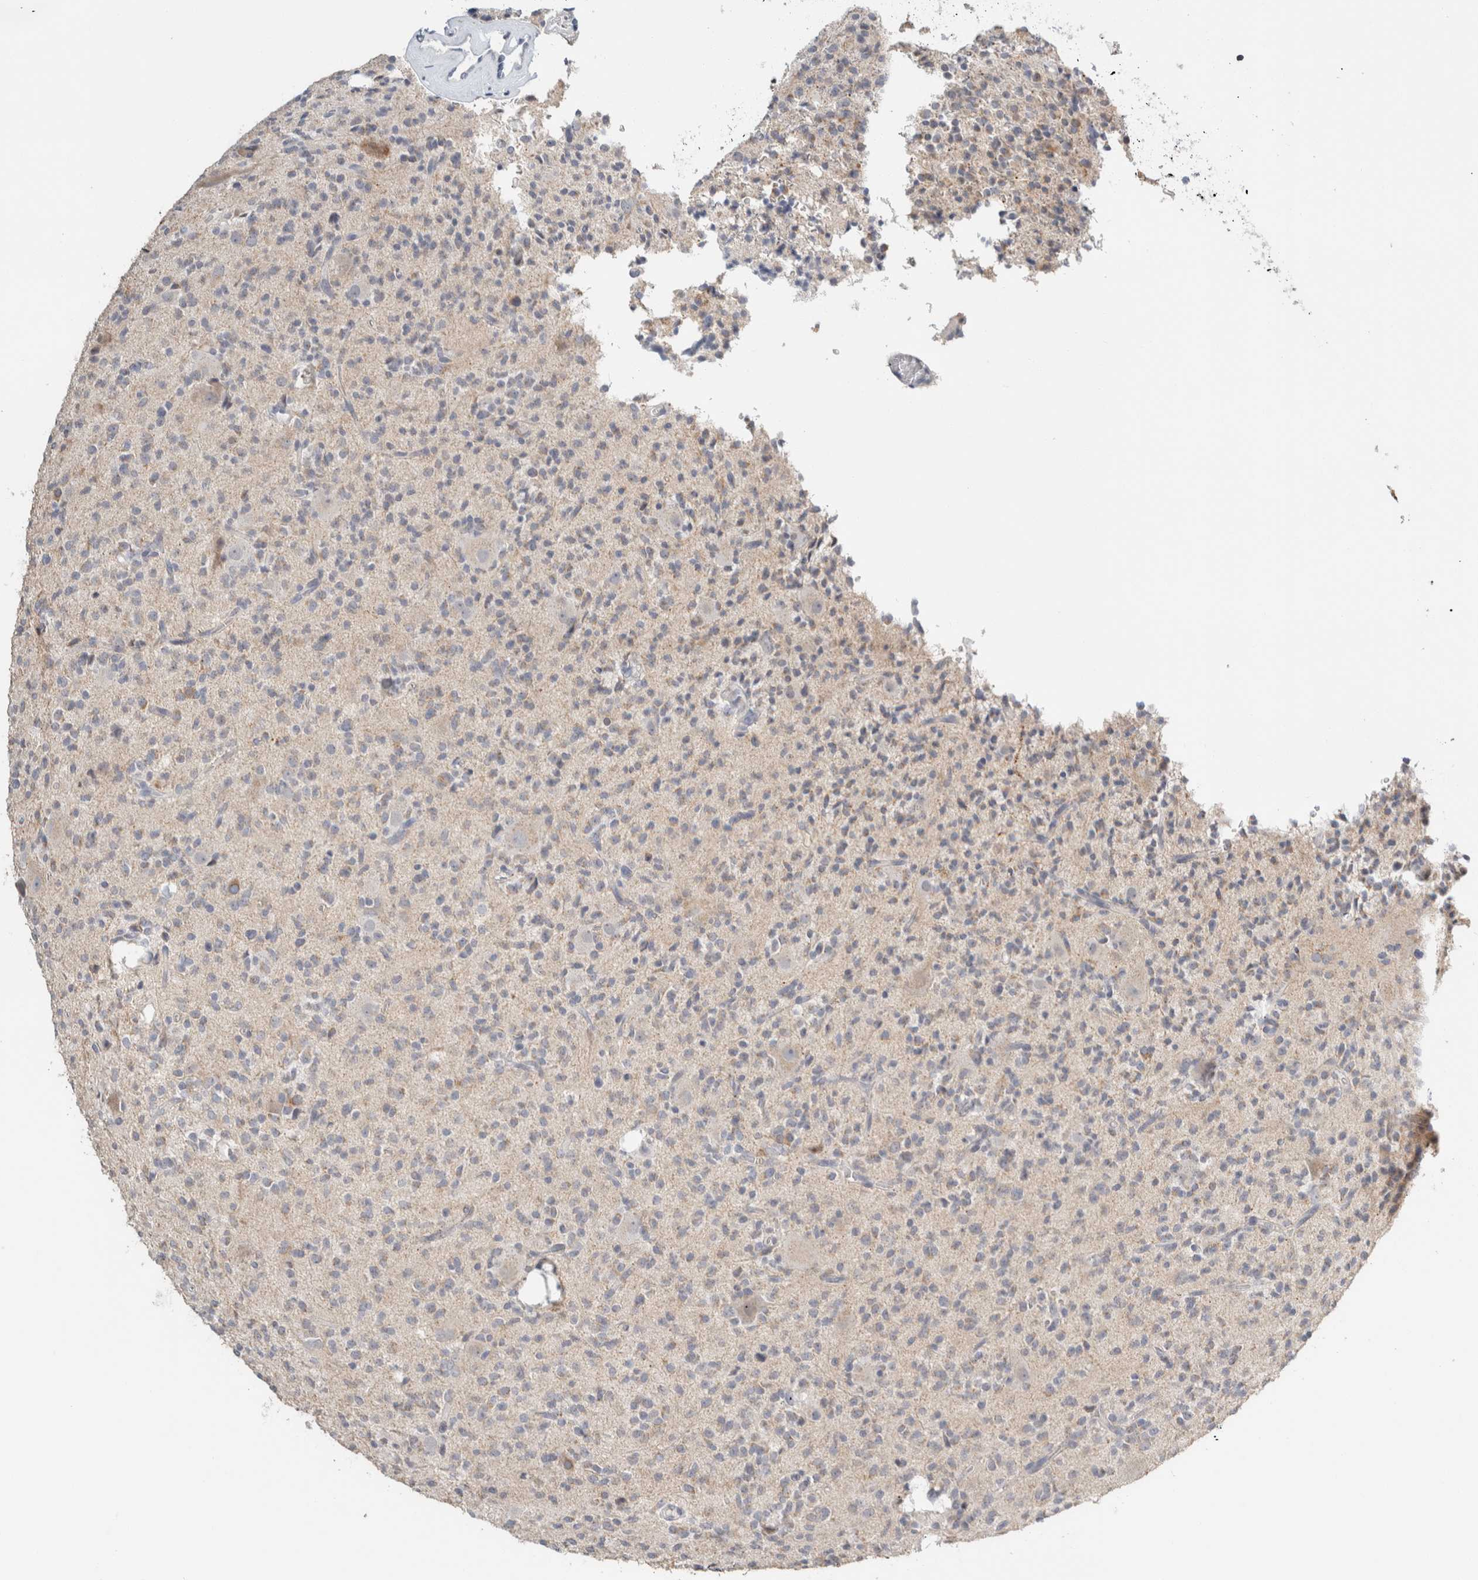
{"staining": {"intensity": "weak", "quantity": "<25%", "location": "cytoplasmic/membranous"}, "tissue": "glioma", "cell_type": "Tumor cells", "image_type": "cancer", "snomed": [{"axis": "morphology", "description": "Glioma, malignant, High grade"}, {"axis": "topography", "description": "Brain"}], "caption": "DAB (3,3'-diaminobenzidine) immunohistochemical staining of malignant glioma (high-grade) demonstrates no significant expression in tumor cells.", "gene": "CRAT", "patient": {"sex": "male", "age": 34}}